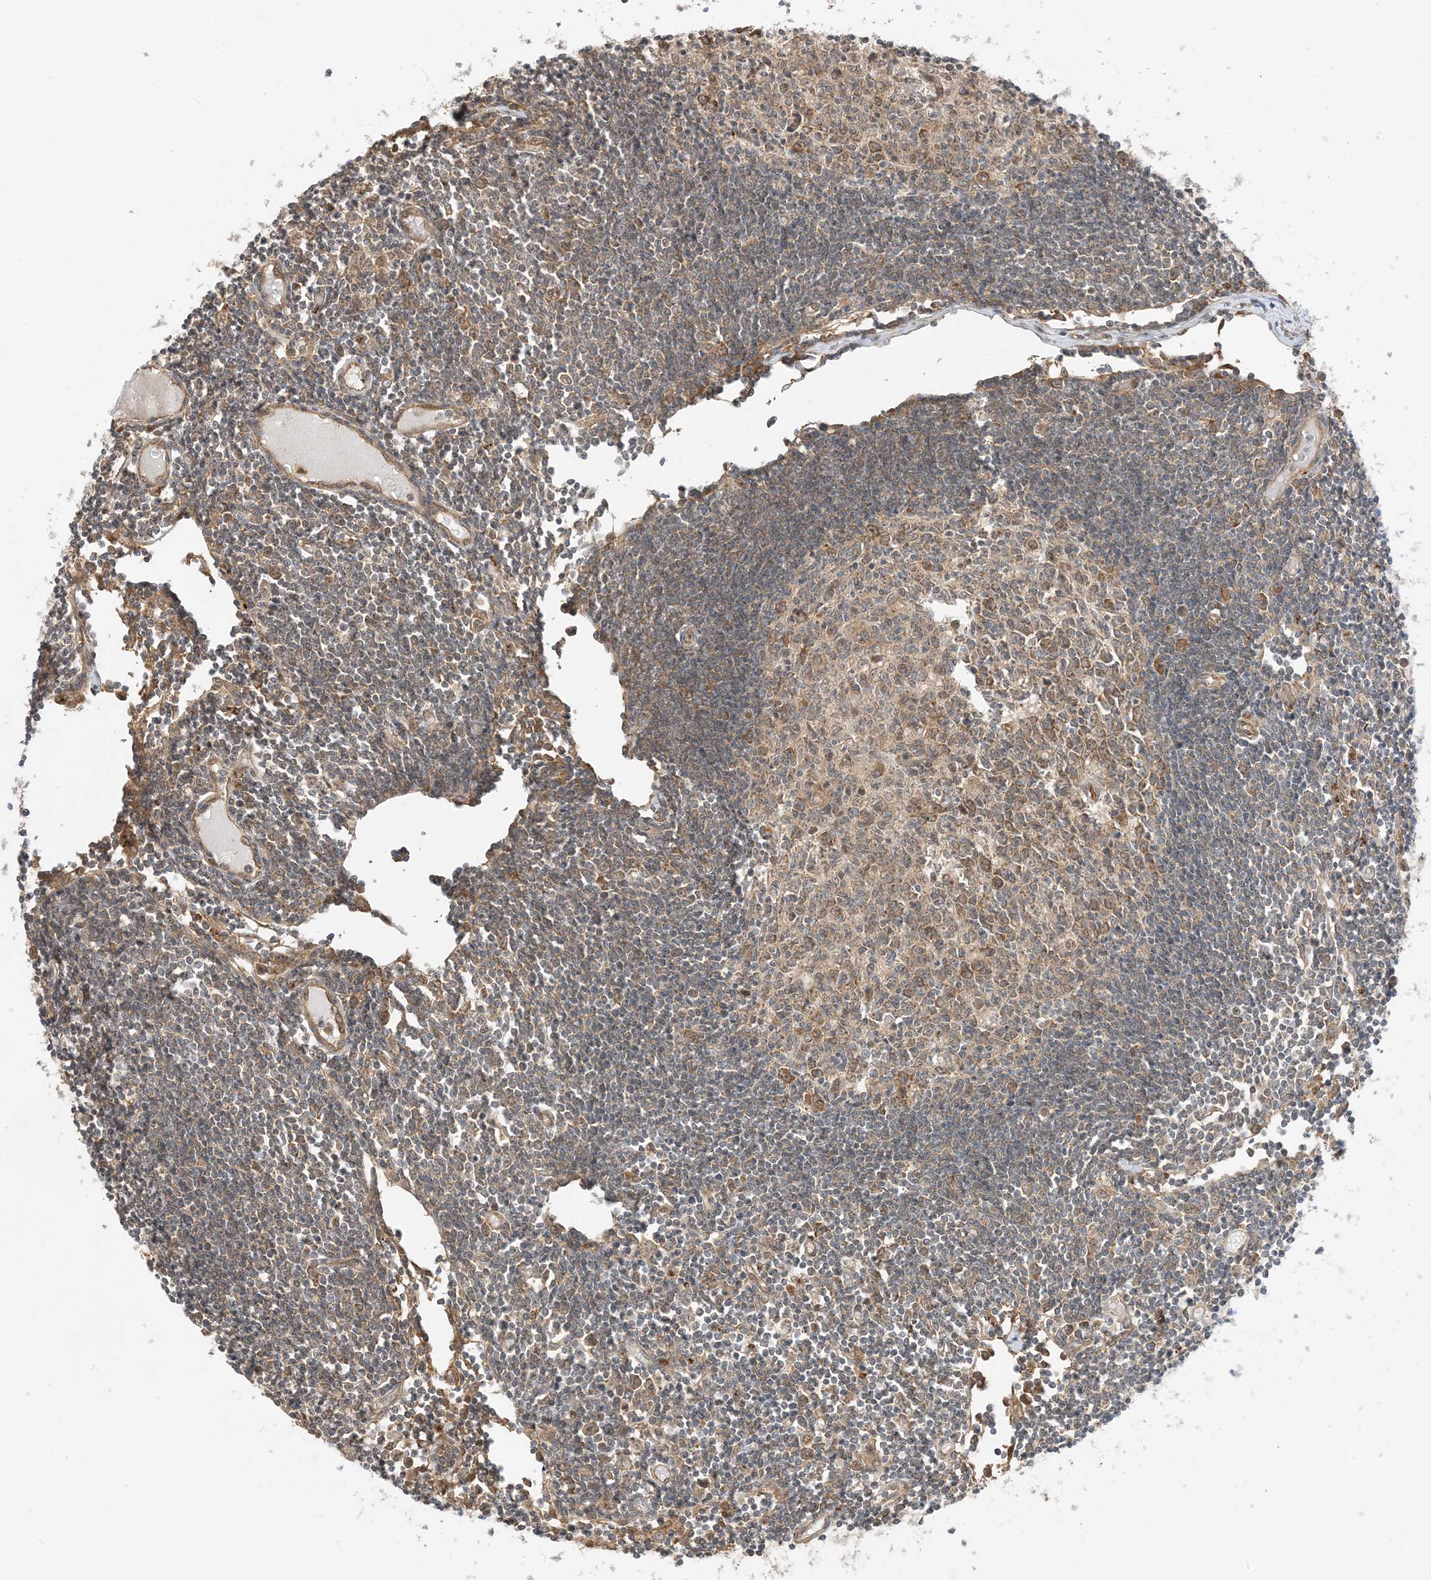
{"staining": {"intensity": "moderate", "quantity": ">75%", "location": "cytoplasmic/membranous"}, "tissue": "lymph node", "cell_type": "Germinal center cells", "image_type": "normal", "snomed": [{"axis": "morphology", "description": "Normal tissue, NOS"}, {"axis": "topography", "description": "Lymph node"}], "caption": "Benign lymph node was stained to show a protein in brown. There is medium levels of moderate cytoplasmic/membranous staining in approximately >75% of germinal center cells. The staining was performed using DAB (3,3'-diaminobenzidine), with brown indicating positive protein expression. Nuclei are stained blue with hematoxylin.", "gene": "UBAP2L", "patient": {"sex": "female", "age": 11}}